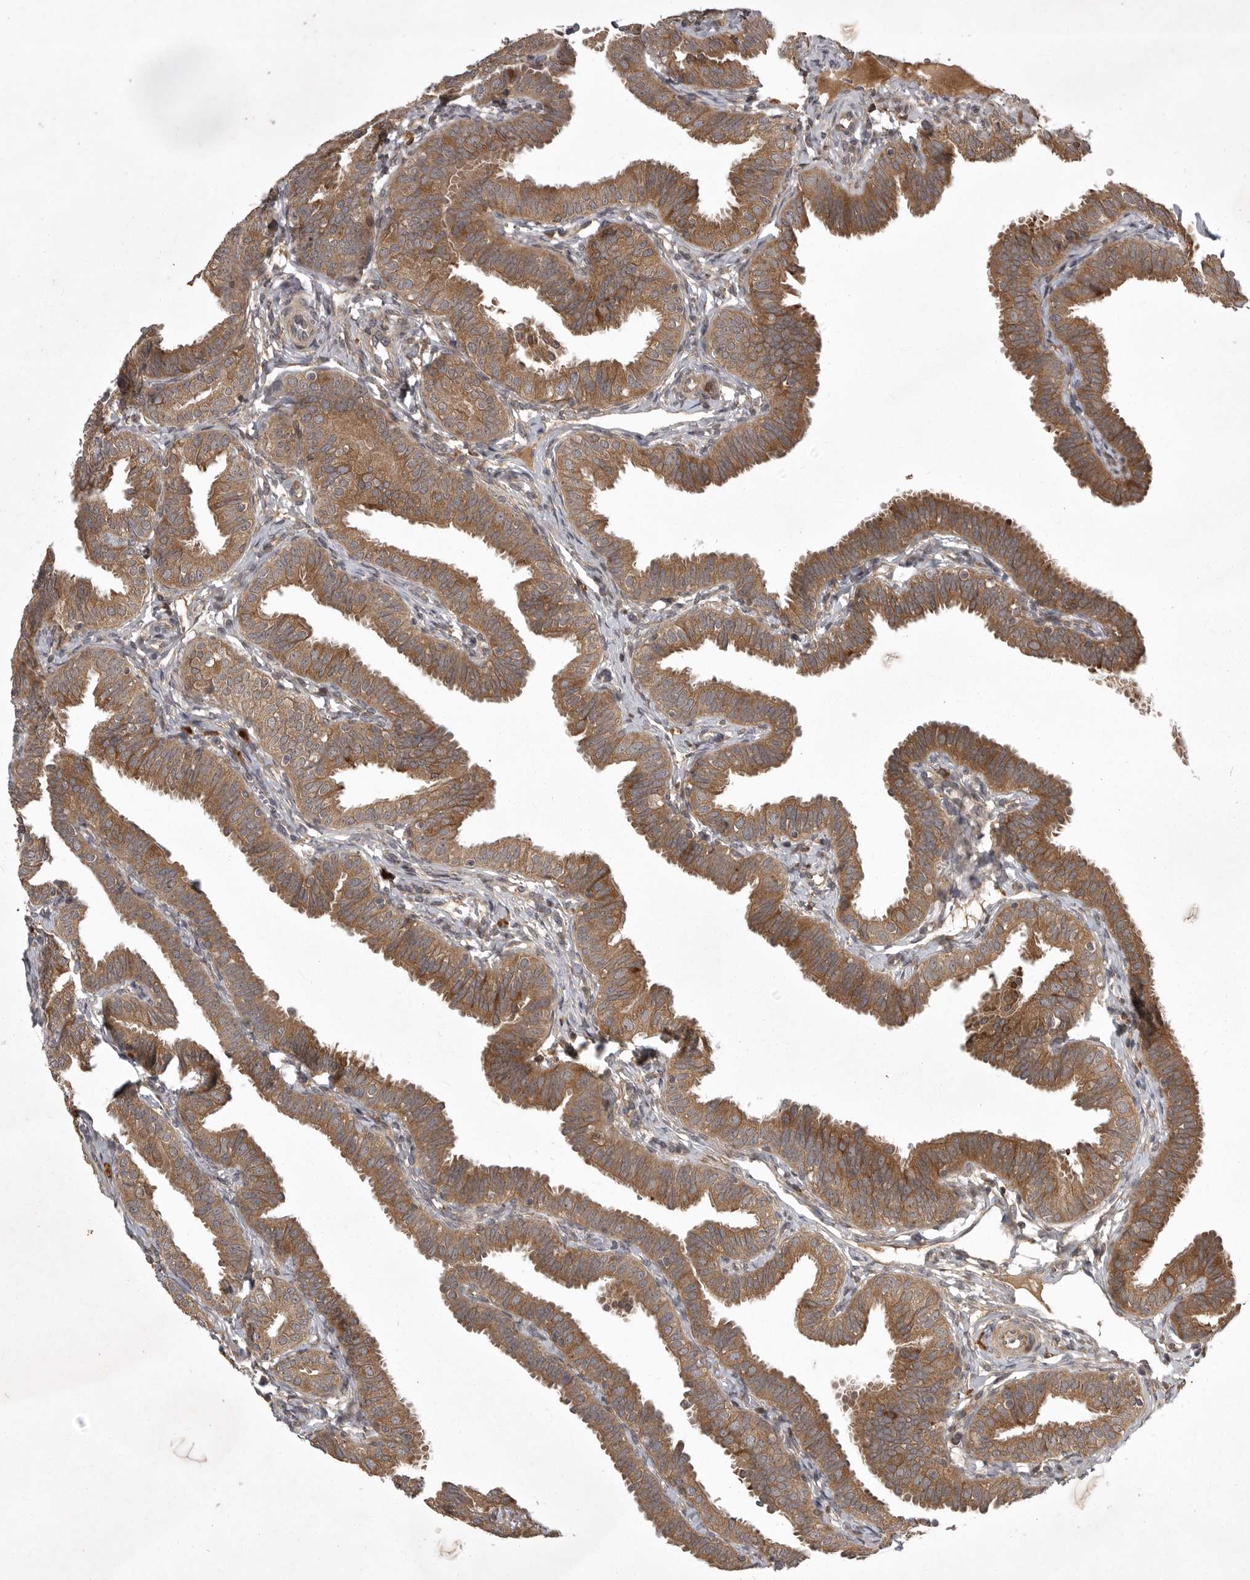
{"staining": {"intensity": "moderate", "quantity": ">75%", "location": "cytoplasmic/membranous"}, "tissue": "fallopian tube", "cell_type": "Glandular cells", "image_type": "normal", "snomed": [{"axis": "morphology", "description": "Normal tissue, NOS"}, {"axis": "topography", "description": "Fallopian tube"}], "caption": "A brown stain labels moderate cytoplasmic/membranous positivity of a protein in glandular cells of normal fallopian tube.", "gene": "GPR31", "patient": {"sex": "female", "age": 35}}